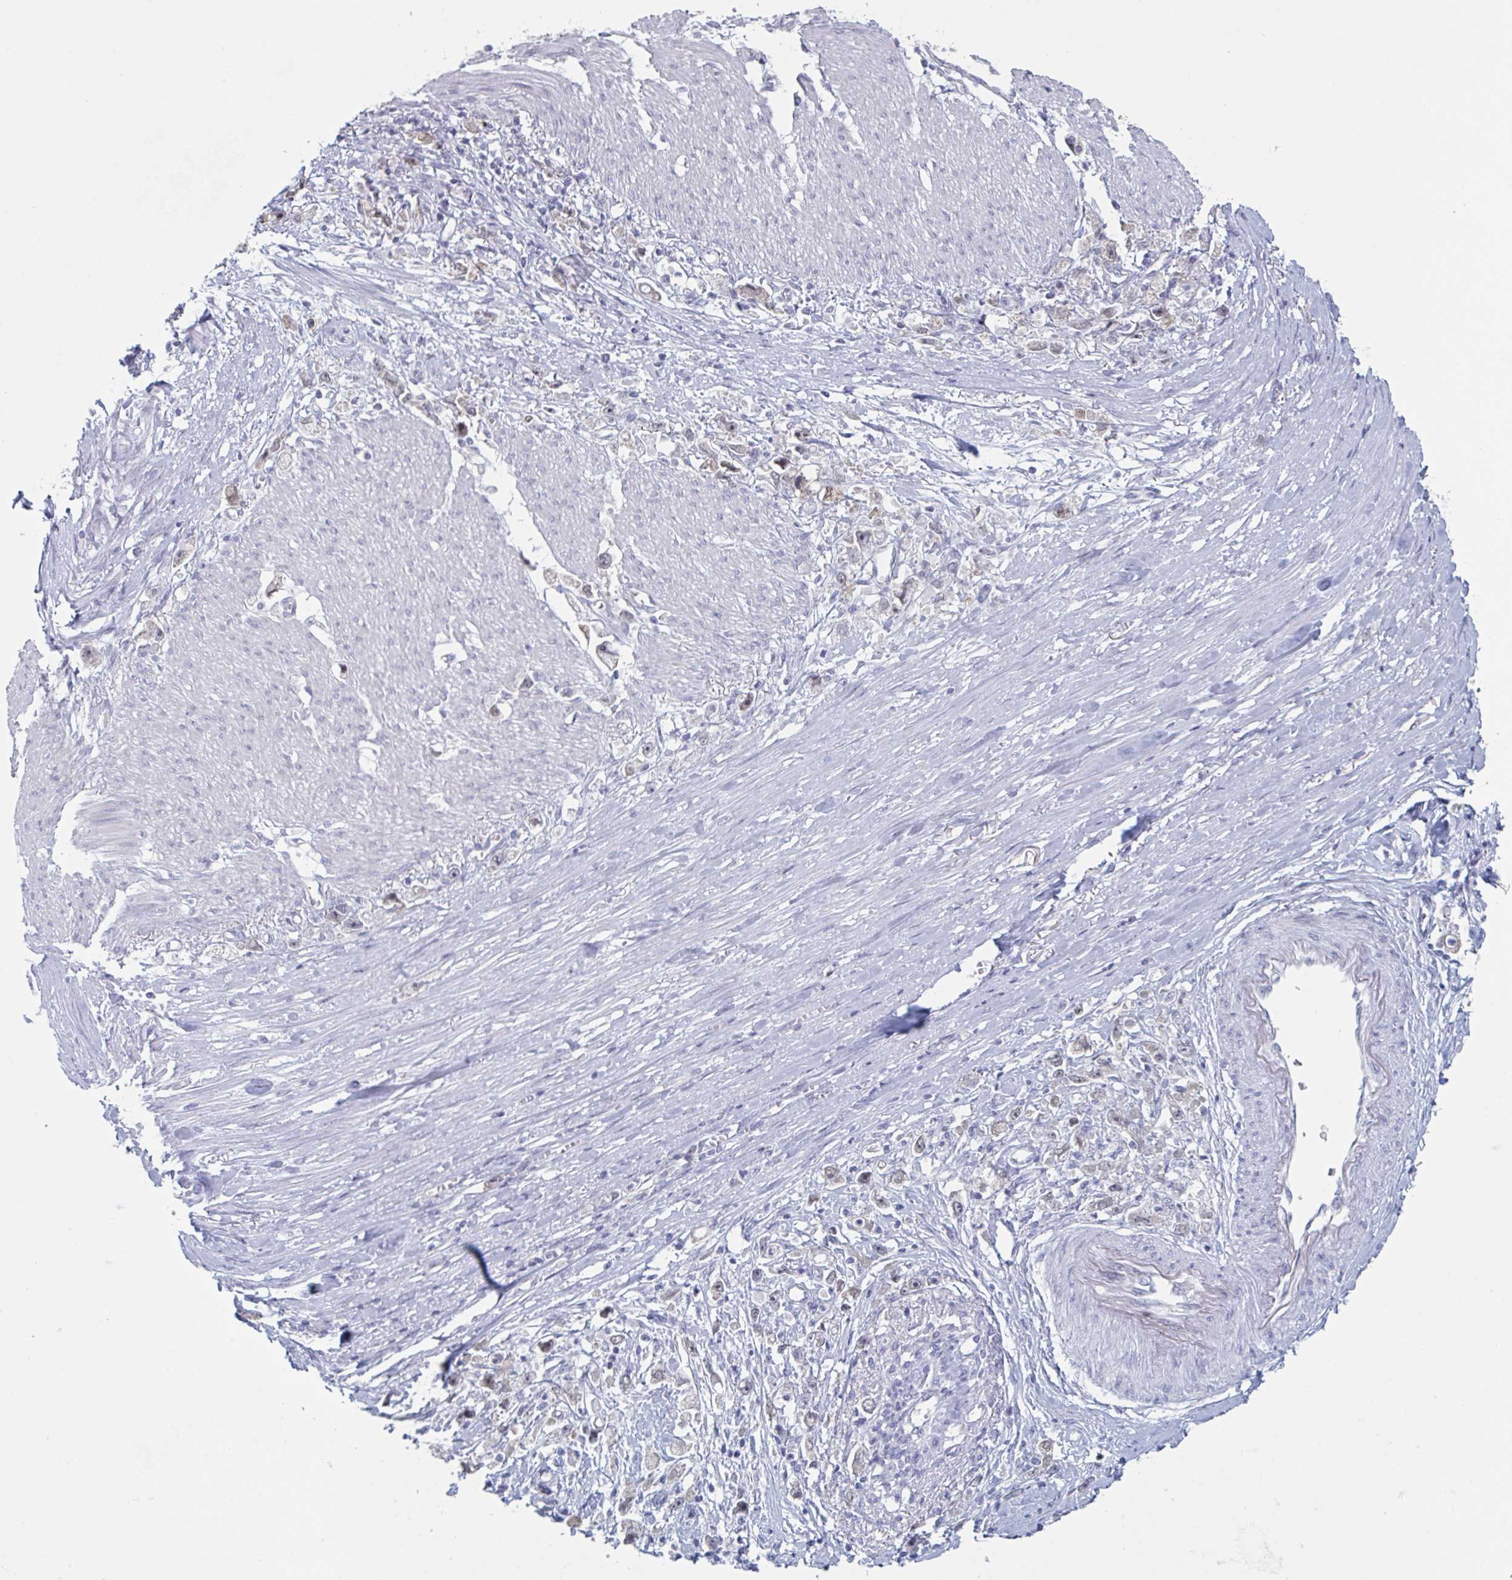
{"staining": {"intensity": "negative", "quantity": "none", "location": "none"}, "tissue": "stomach cancer", "cell_type": "Tumor cells", "image_type": "cancer", "snomed": [{"axis": "morphology", "description": "Adenocarcinoma, NOS"}, {"axis": "topography", "description": "Stomach"}], "caption": "Immunohistochemistry micrograph of neoplastic tissue: human stomach cancer stained with DAB (3,3'-diaminobenzidine) demonstrates no significant protein staining in tumor cells. (IHC, brightfield microscopy, high magnification).", "gene": "FOXA1", "patient": {"sex": "female", "age": 59}}